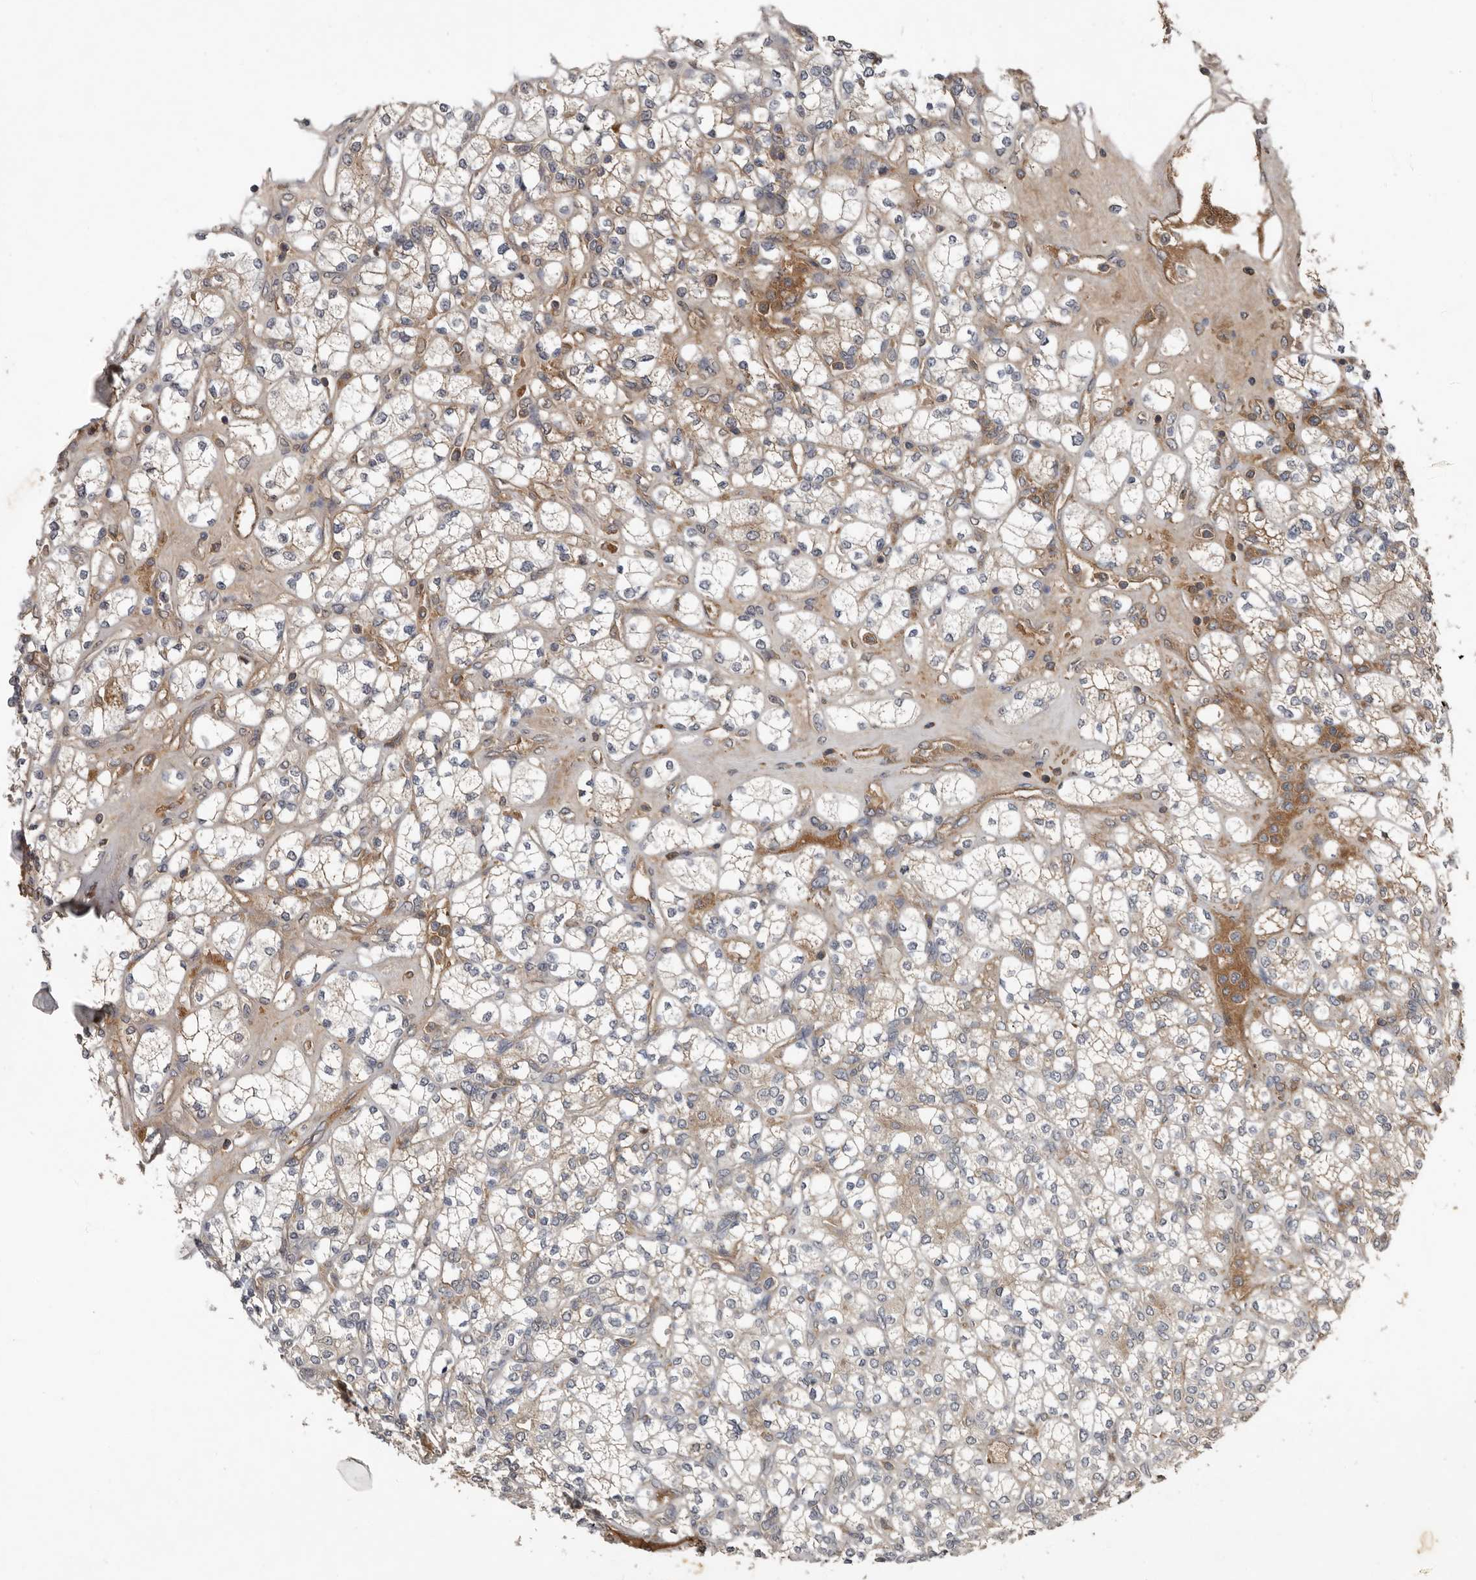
{"staining": {"intensity": "weak", "quantity": "<25%", "location": "cytoplasmic/membranous"}, "tissue": "renal cancer", "cell_type": "Tumor cells", "image_type": "cancer", "snomed": [{"axis": "morphology", "description": "Adenocarcinoma, NOS"}, {"axis": "topography", "description": "Kidney"}], "caption": "A histopathology image of renal cancer stained for a protein demonstrates no brown staining in tumor cells. (DAB IHC with hematoxylin counter stain).", "gene": "DNAJB4", "patient": {"sex": "male", "age": 77}}